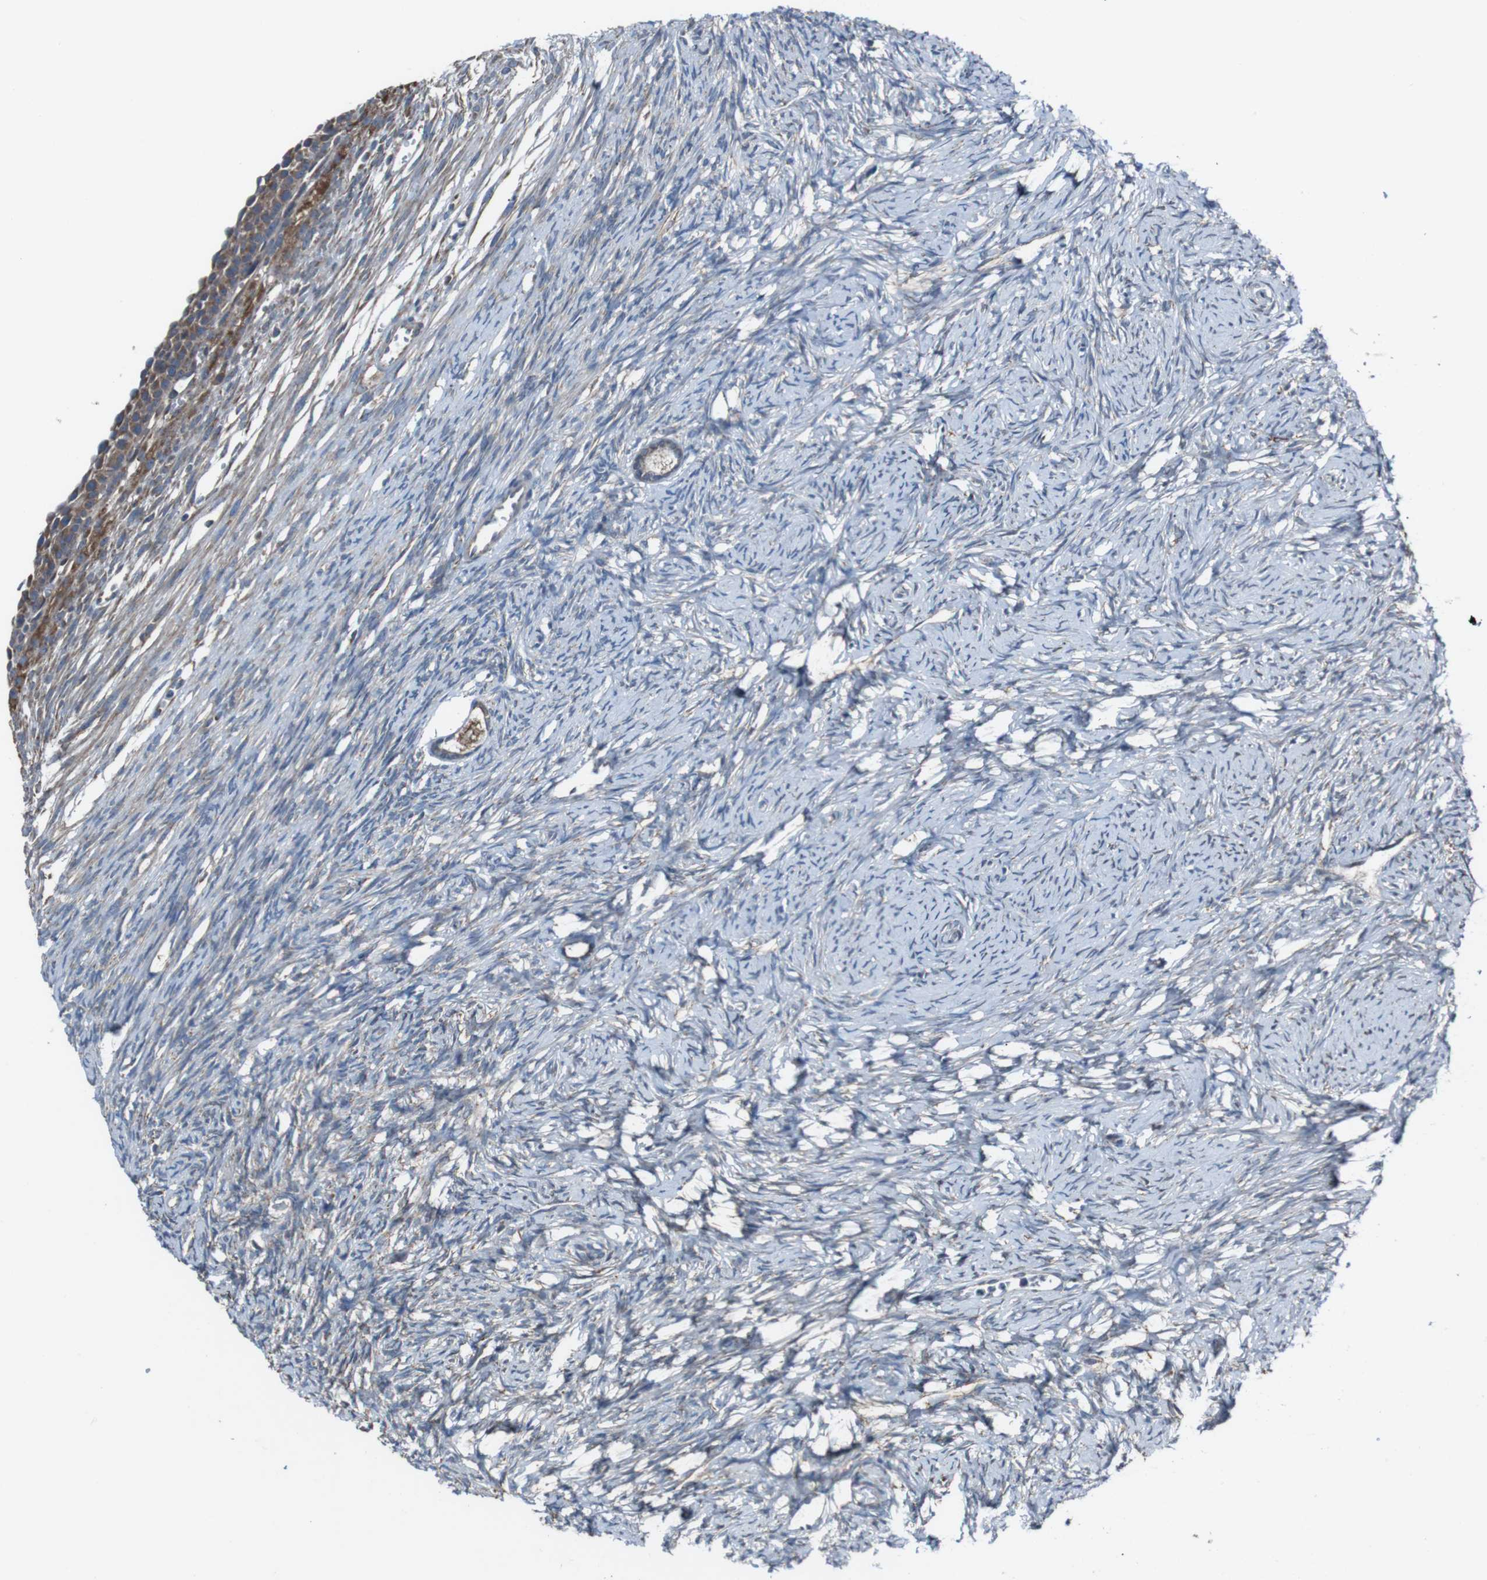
{"staining": {"intensity": "moderate", "quantity": ">75%", "location": "cytoplasmic/membranous"}, "tissue": "ovary", "cell_type": "Follicle cells", "image_type": "normal", "snomed": [{"axis": "morphology", "description": "Normal tissue, NOS"}, {"axis": "topography", "description": "Ovary"}], "caption": "Protein analysis of unremarkable ovary demonstrates moderate cytoplasmic/membranous staining in approximately >75% of follicle cells.", "gene": "CISD2", "patient": {"sex": "female", "age": 33}}